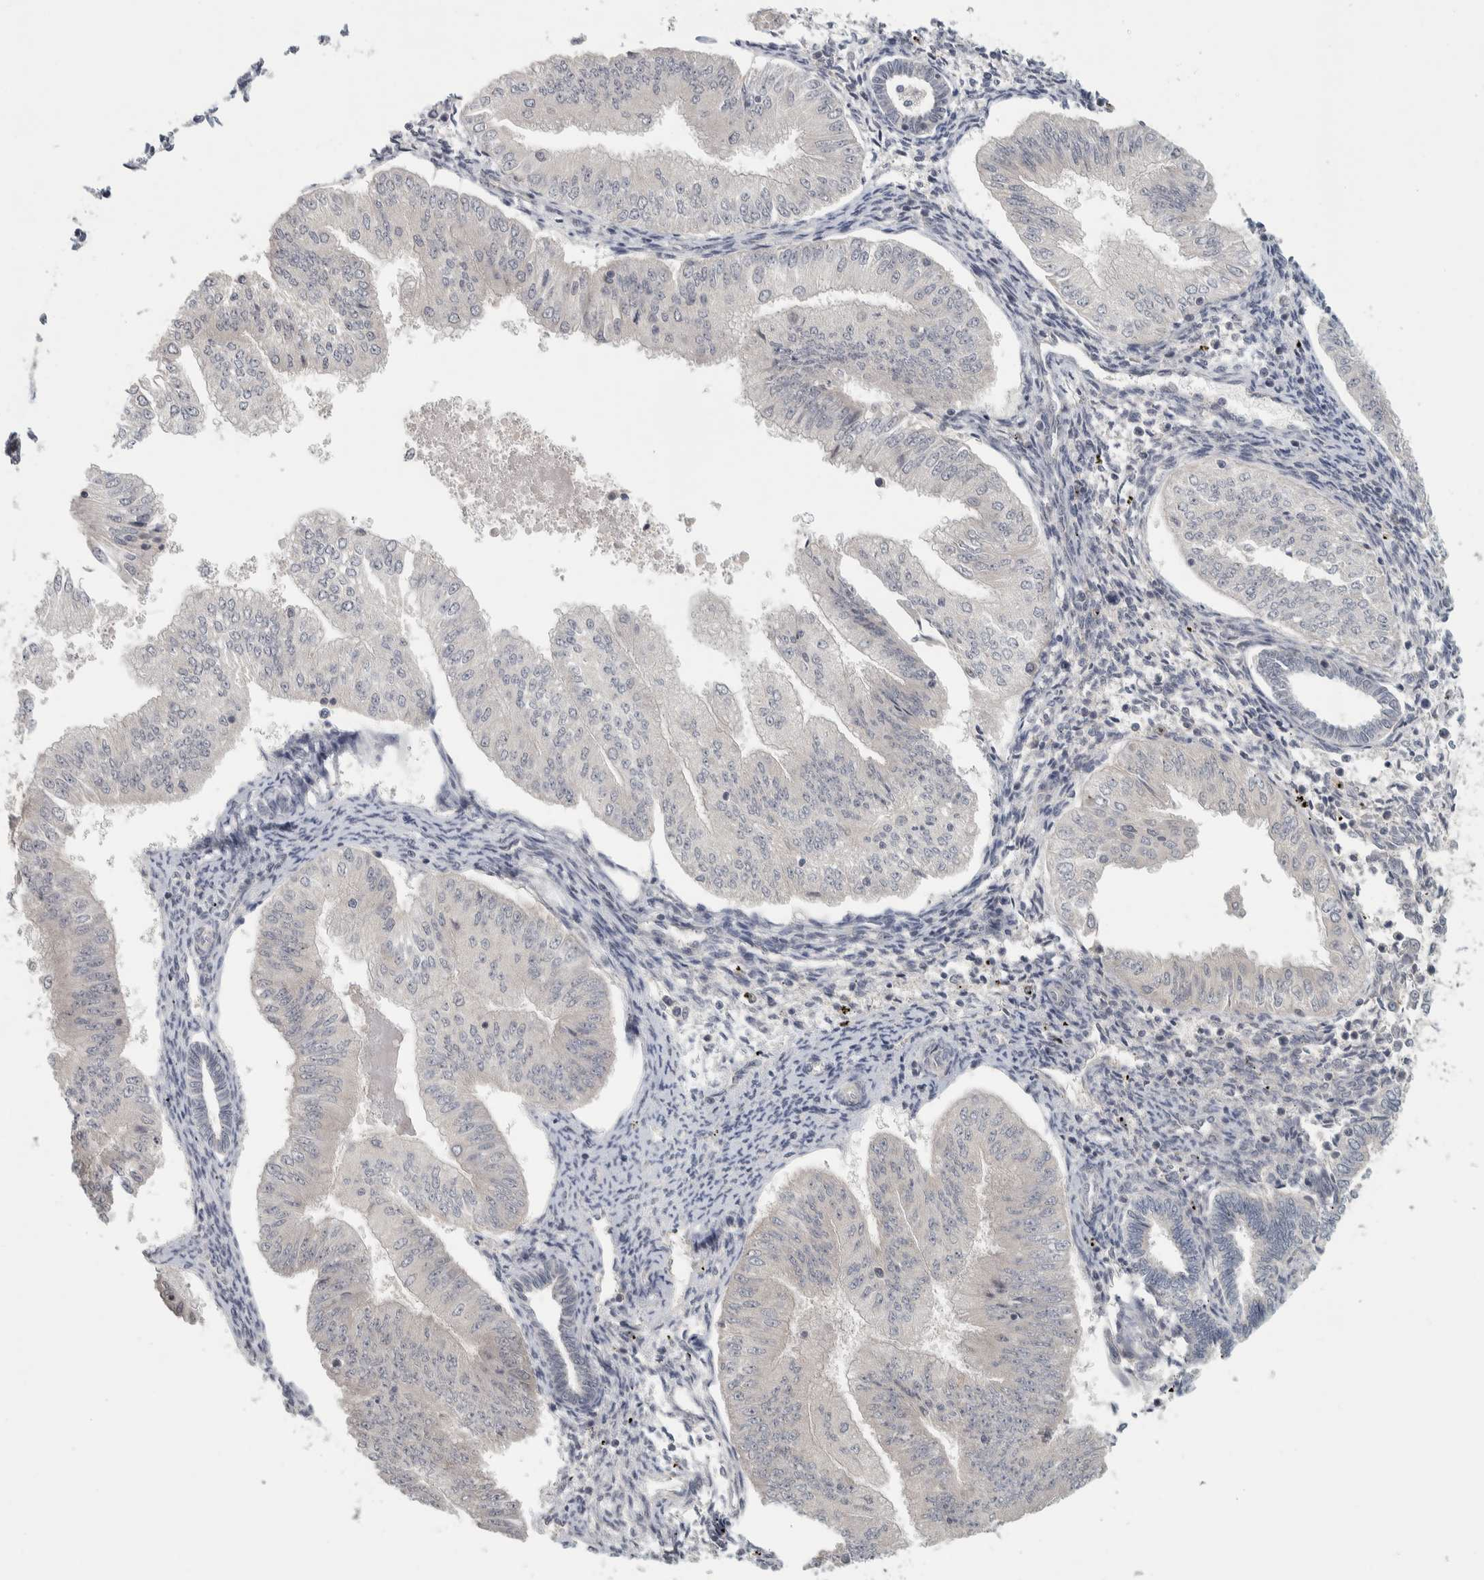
{"staining": {"intensity": "negative", "quantity": "none", "location": "none"}, "tissue": "endometrial cancer", "cell_type": "Tumor cells", "image_type": "cancer", "snomed": [{"axis": "morphology", "description": "Normal tissue, NOS"}, {"axis": "morphology", "description": "Adenocarcinoma, NOS"}, {"axis": "topography", "description": "Endometrium"}], "caption": "DAB (3,3'-diaminobenzidine) immunohistochemical staining of endometrial cancer reveals no significant staining in tumor cells. Nuclei are stained in blue.", "gene": "AFP", "patient": {"sex": "female", "age": 53}}